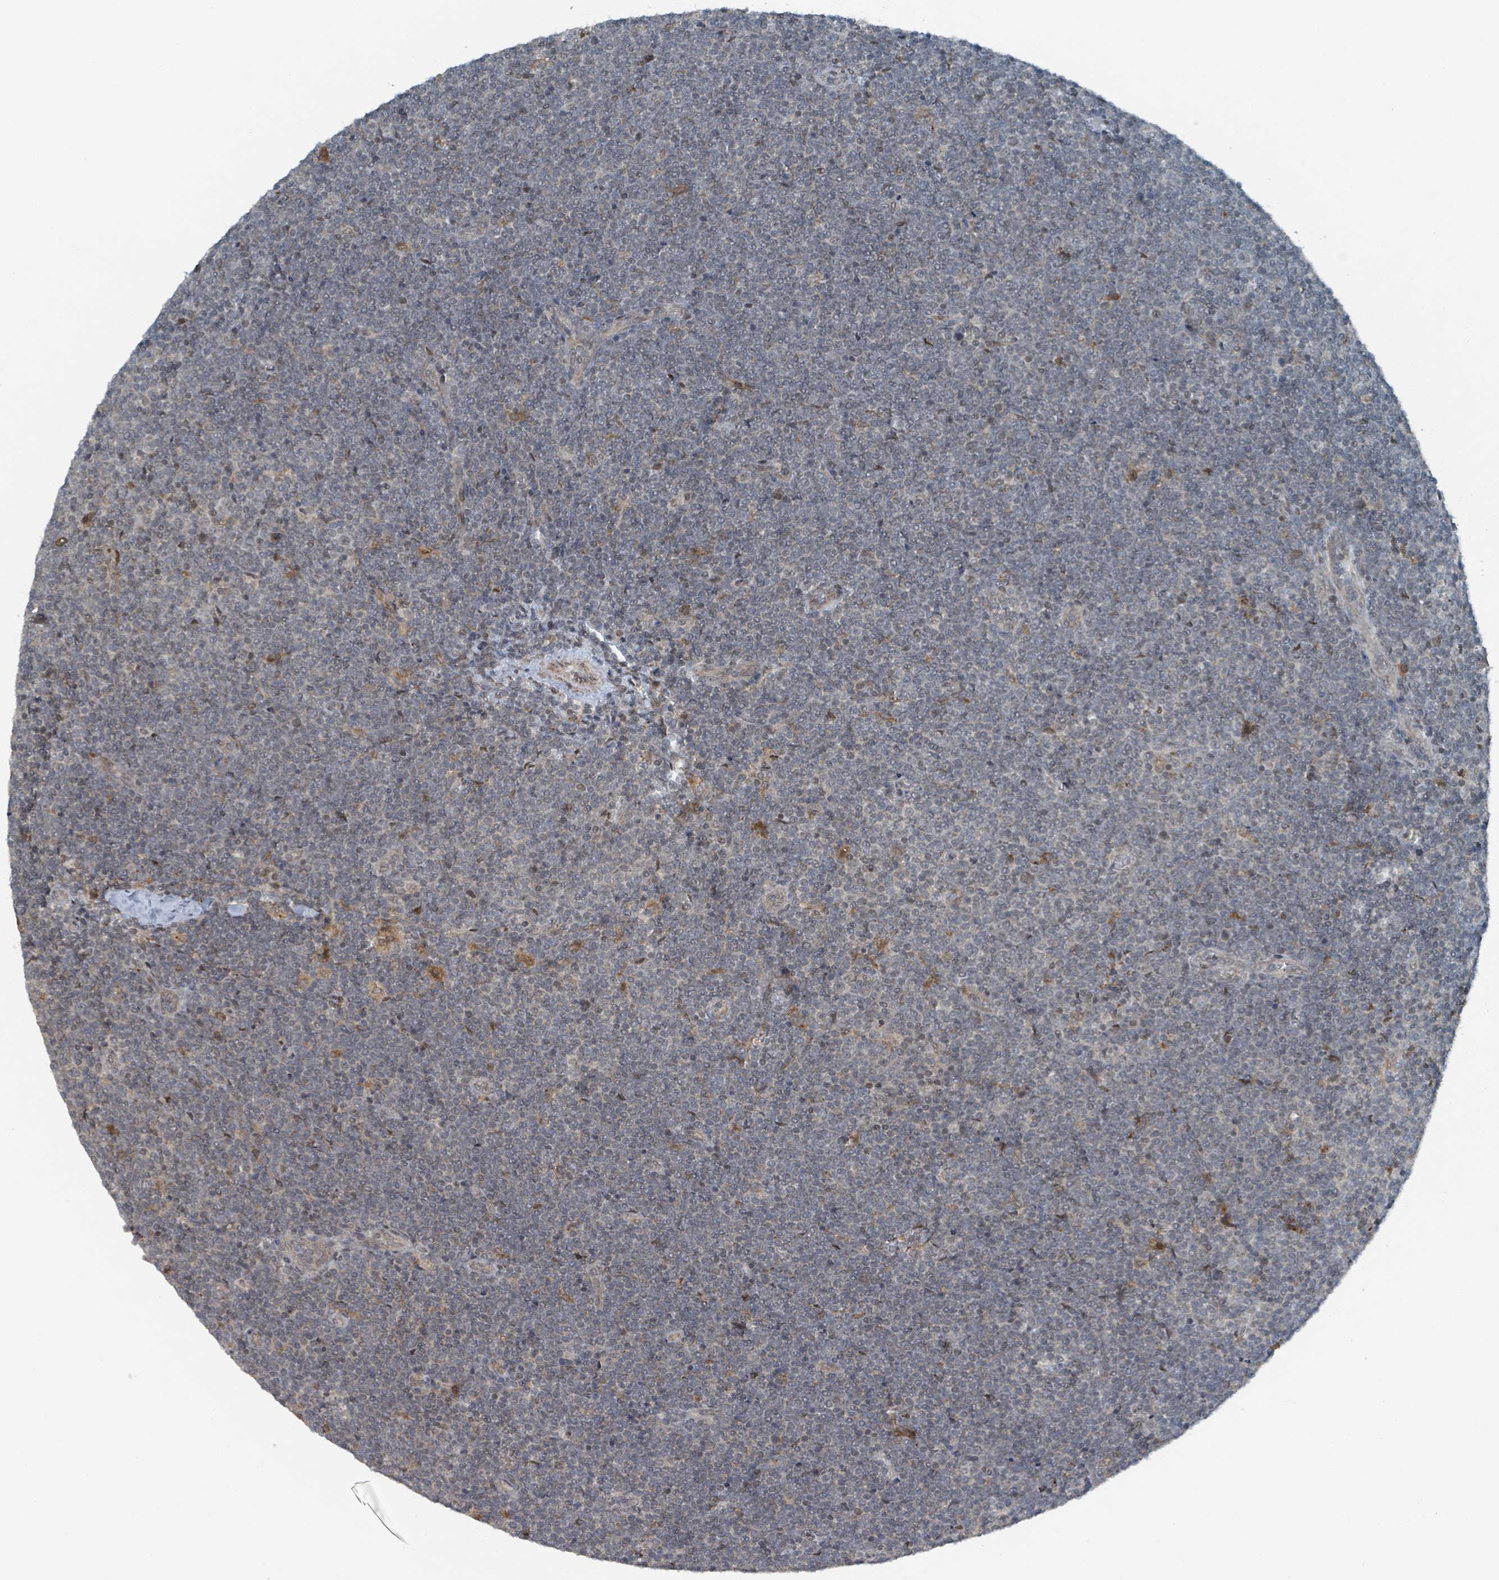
{"staining": {"intensity": "negative", "quantity": "none", "location": "none"}, "tissue": "lymphoma", "cell_type": "Tumor cells", "image_type": "cancer", "snomed": [{"axis": "morphology", "description": "Malignant lymphoma, non-Hodgkin's type, Low grade"}, {"axis": "topography", "description": "Lymph node"}], "caption": "Photomicrograph shows no protein staining in tumor cells of low-grade malignant lymphoma, non-Hodgkin's type tissue. (Stains: DAB (3,3'-diaminobenzidine) immunohistochemistry with hematoxylin counter stain, Microscopy: brightfield microscopy at high magnification).", "gene": "PHIP", "patient": {"sex": "male", "age": 48}}